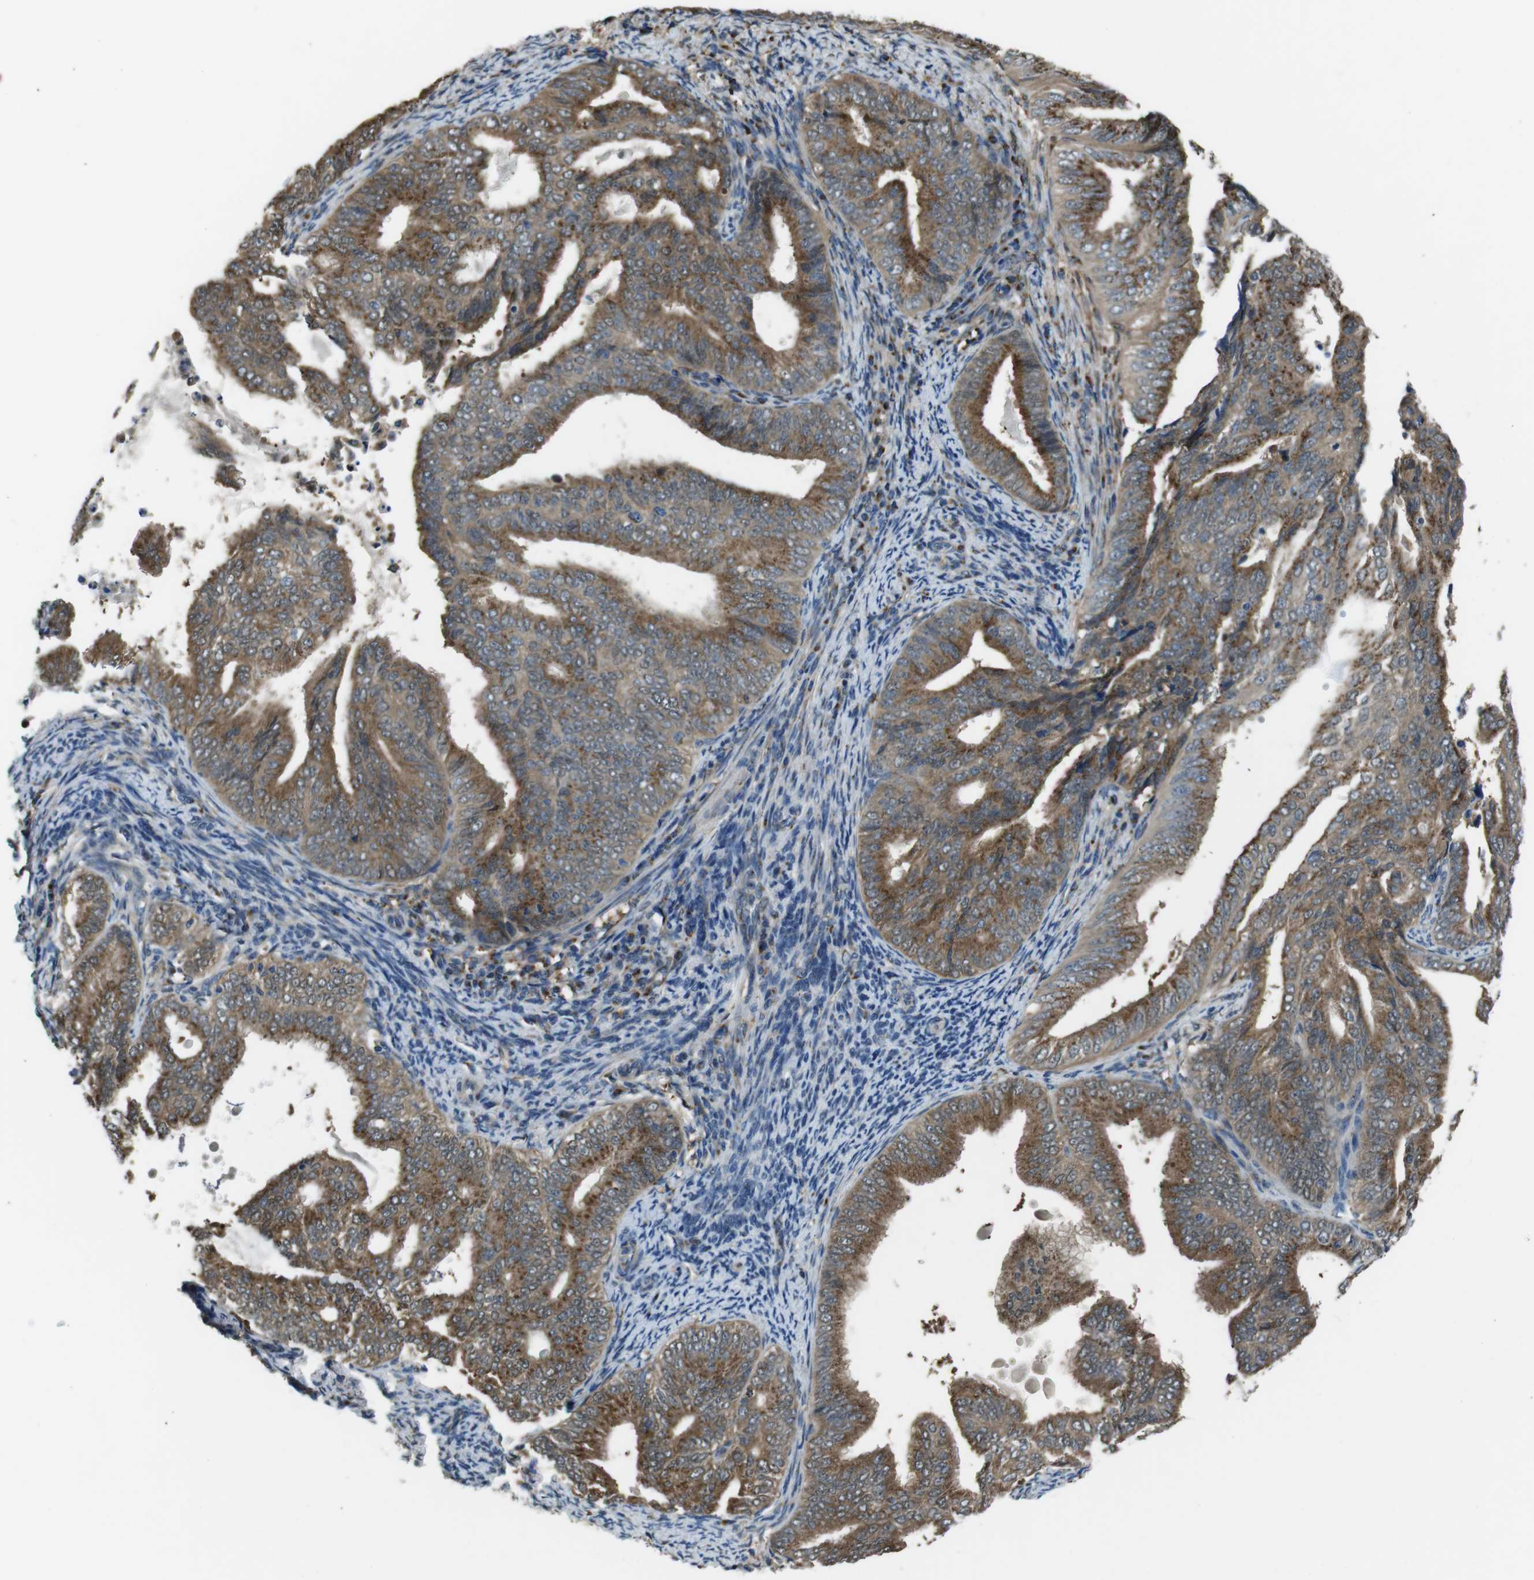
{"staining": {"intensity": "moderate", "quantity": ">75%", "location": "cytoplasmic/membranous"}, "tissue": "endometrial cancer", "cell_type": "Tumor cells", "image_type": "cancer", "snomed": [{"axis": "morphology", "description": "Adenocarcinoma, NOS"}, {"axis": "topography", "description": "Endometrium"}], "caption": "High-power microscopy captured an immunohistochemistry micrograph of endometrial adenocarcinoma, revealing moderate cytoplasmic/membranous expression in approximately >75% of tumor cells.", "gene": "RAB6A", "patient": {"sex": "female", "age": 58}}